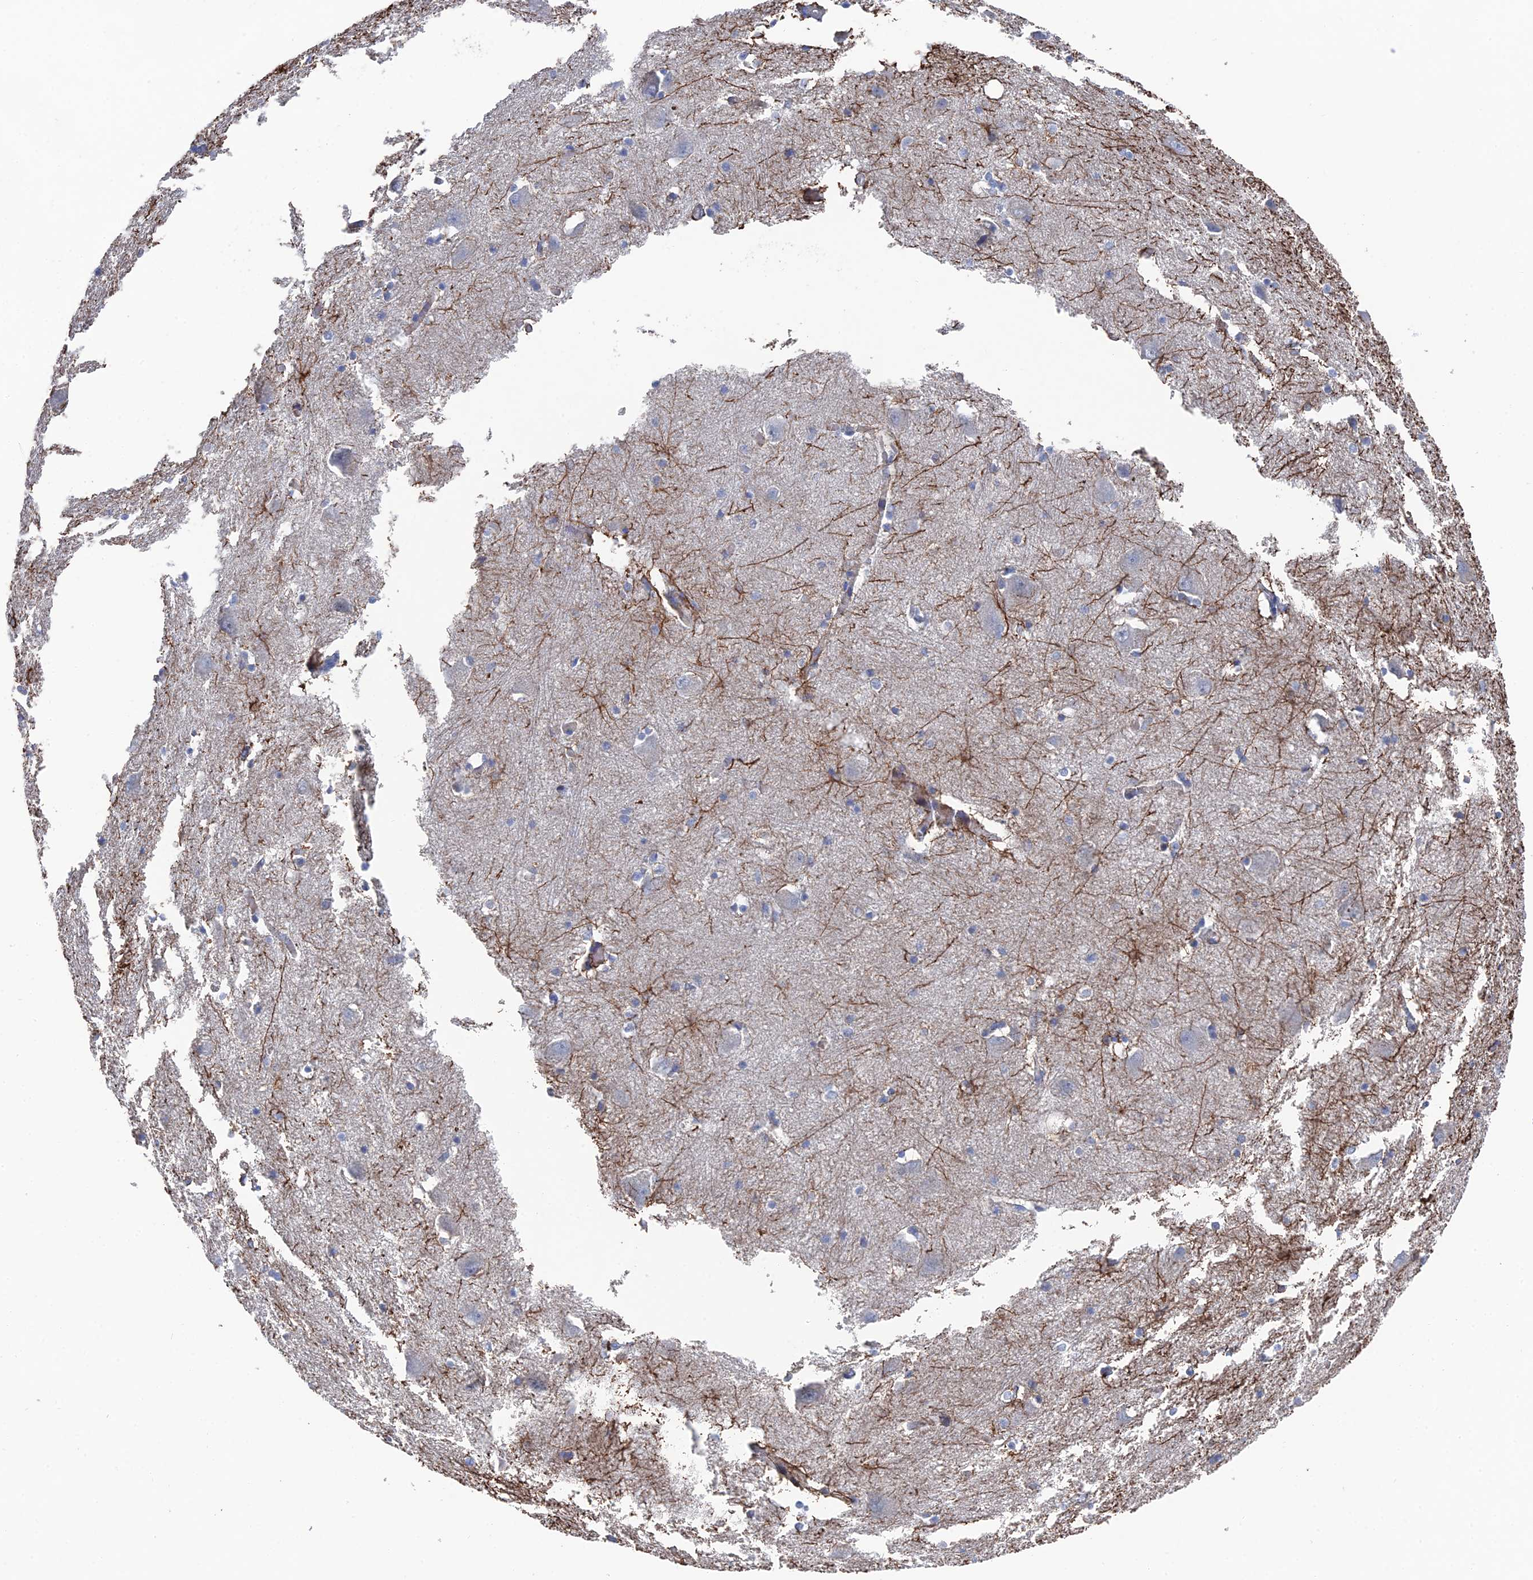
{"staining": {"intensity": "strong", "quantity": "<25%", "location": "cytoplasmic/membranous,nuclear"}, "tissue": "caudate", "cell_type": "Glial cells", "image_type": "normal", "snomed": [{"axis": "morphology", "description": "Normal tissue, NOS"}, {"axis": "topography", "description": "Lateral ventricle wall"}], "caption": "Immunohistochemical staining of normal human caudate demonstrates medium levels of strong cytoplasmic/membranous,nuclear staining in about <25% of glial cells.", "gene": "GFAP", "patient": {"sex": "male", "age": 37}}